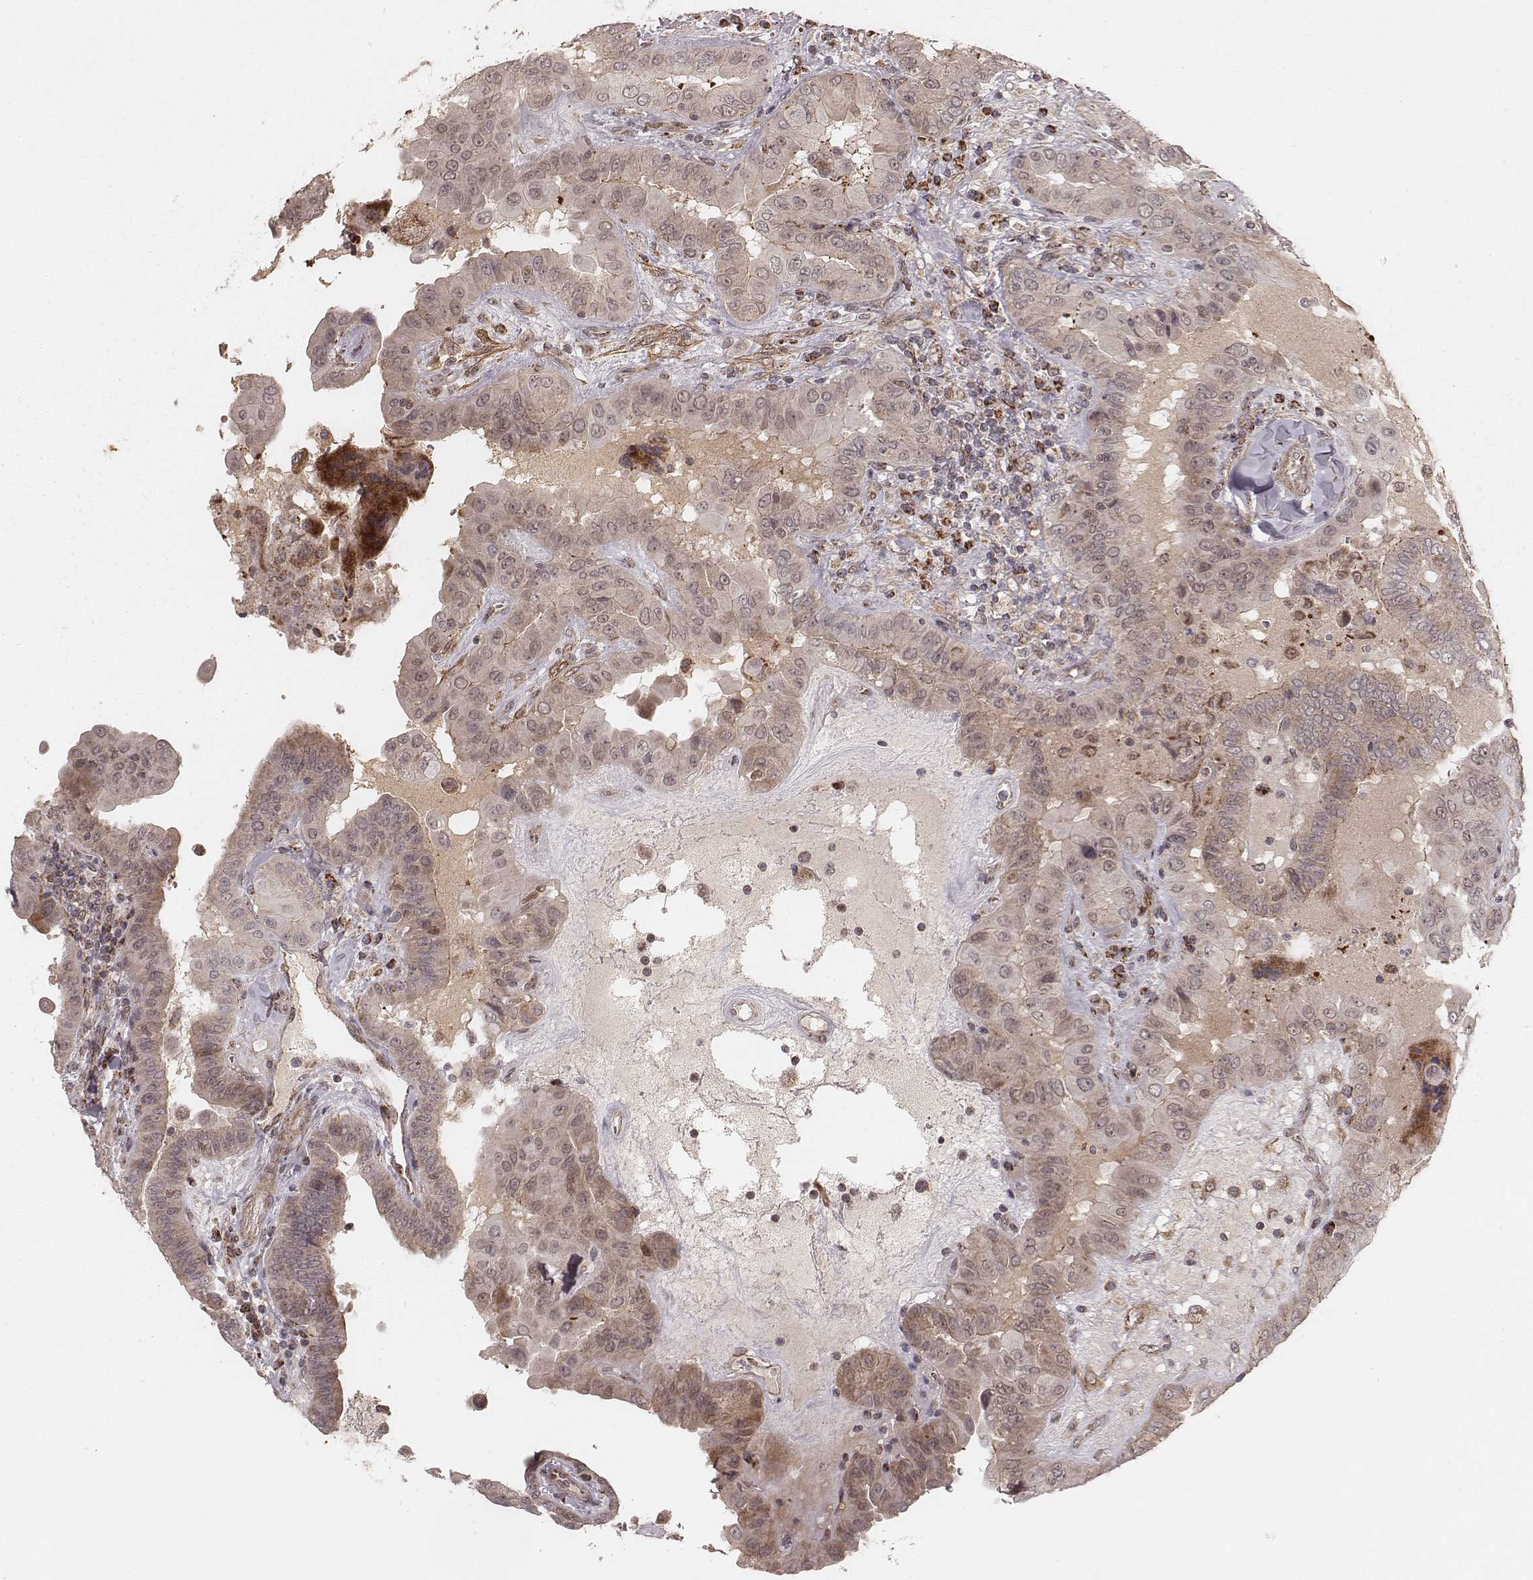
{"staining": {"intensity": "weak", "quantity": "25%-75%", "location": "cytoplasmic/membranous"}, "tissue": "thyroid cancer", "cell_type": "Tumor cells", "image_type": "cancer", "snomed": [{"axis": "morphology", "description": "Papillary adenocarcinoma, NOS"}, {"axis": "topography", "description": "Thyroid gland"}], "caption": "The photomicrograph demonstrates staining of thyroid cancer (papillary adenocarcinoma), revealing weak cytoplasmic/membranous protein staining (brown color) within tumor cells.", "gene": "NDUFA7", "patient": {"sex": "female", "age": 37}}